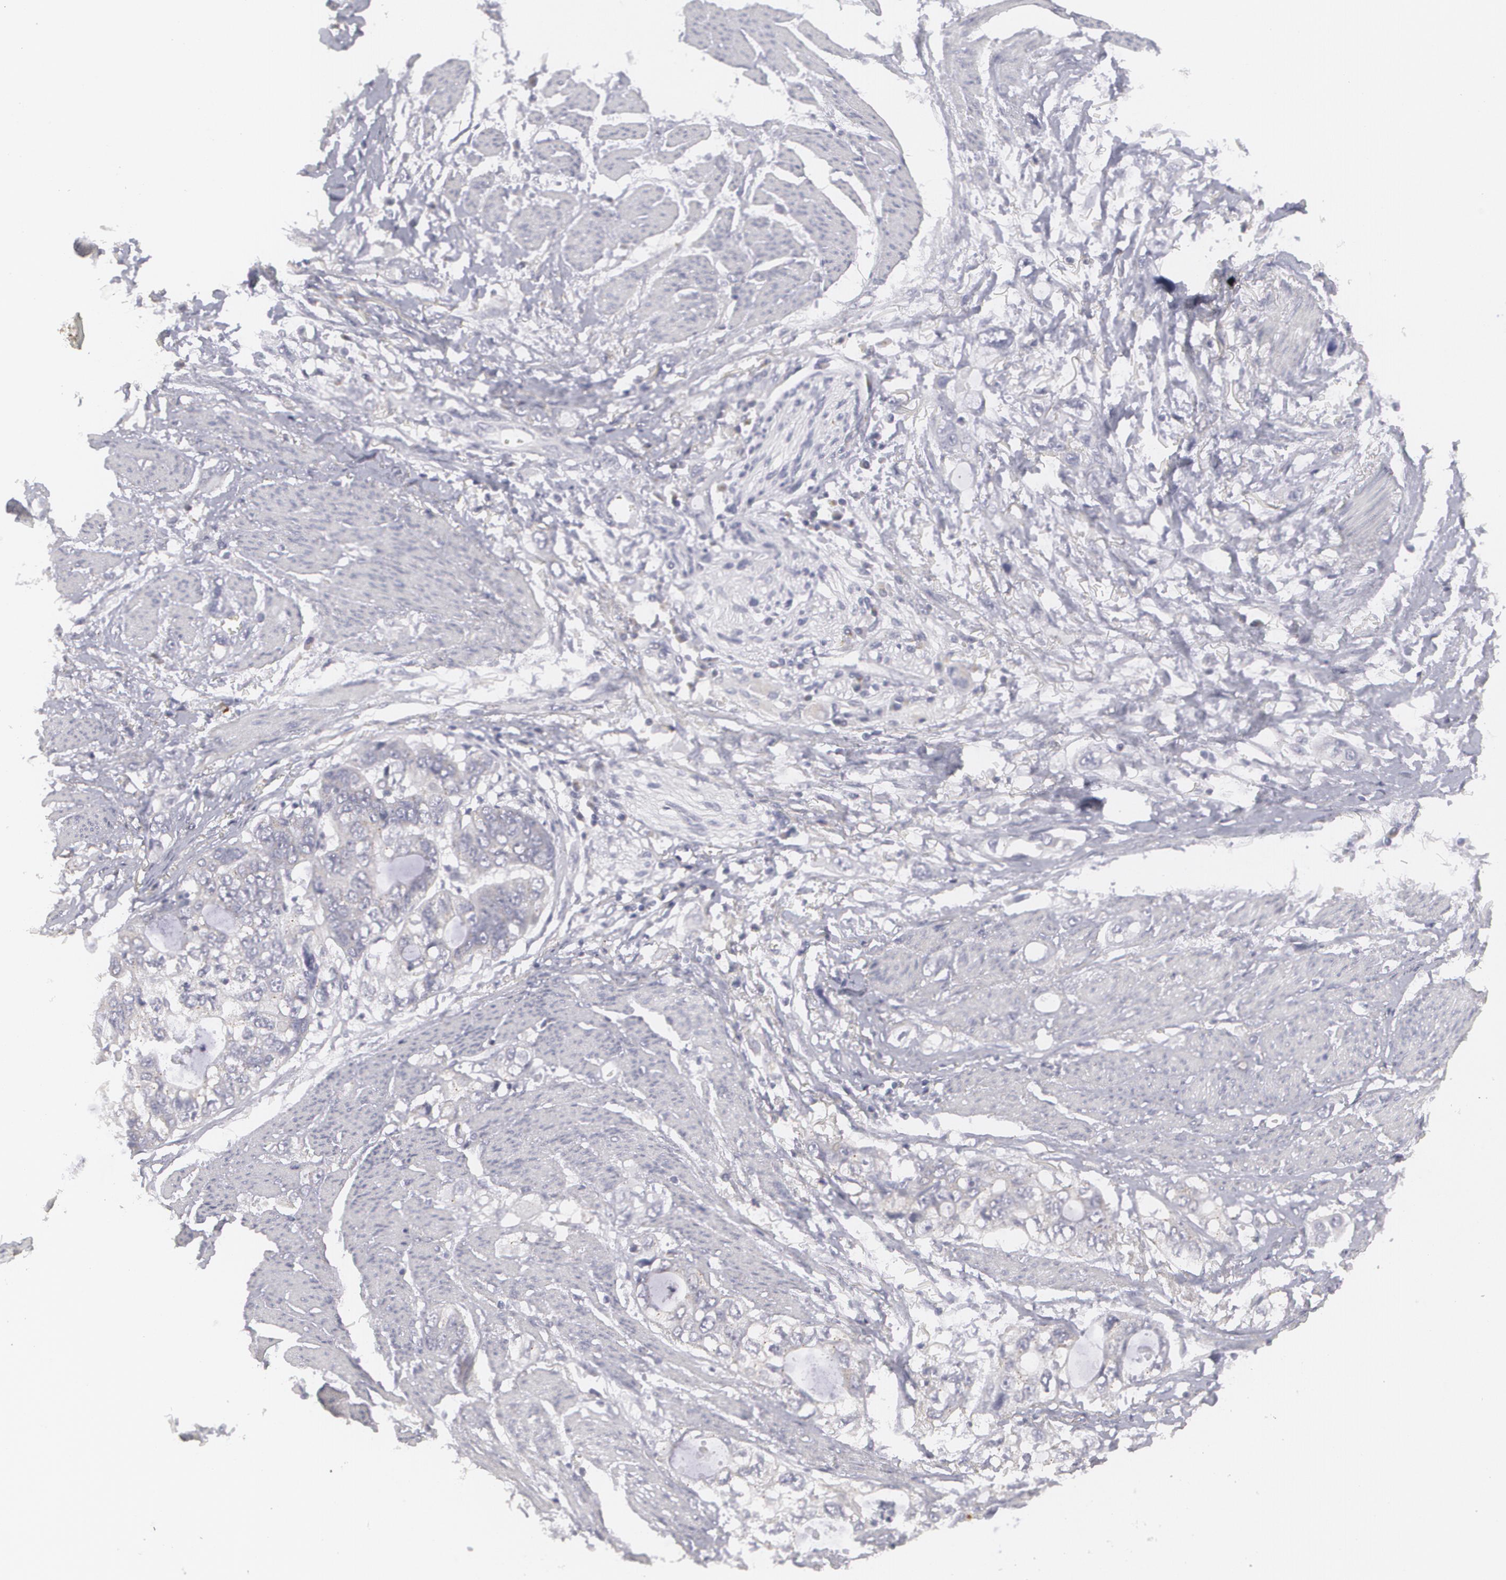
{"staining": {"intensity": "negative", "quantity": "none", "location": "none"}, "tissue": "stomach cancer", "cell_type": "Tumor cells", "image_type": "cancer", "snomed": [{"axis": "morphology", "description": "Adenocarcinoma, NOS"}, {"axis": "topography", "description": "Stomach, upper"}], "caption": "High magnification brightfield microscopy of stomach cancer stained with DAB (3,3'-diaminobenzidine) (brown) and counterstained with hematoxylin (blue): tumor cells show no significant expression. (DAB (3,3'-diaminobenzidine) immunohistochemistry, high magnification).", "gene": "MBNL3", "patient": {"sex": "female", "age": 52}}